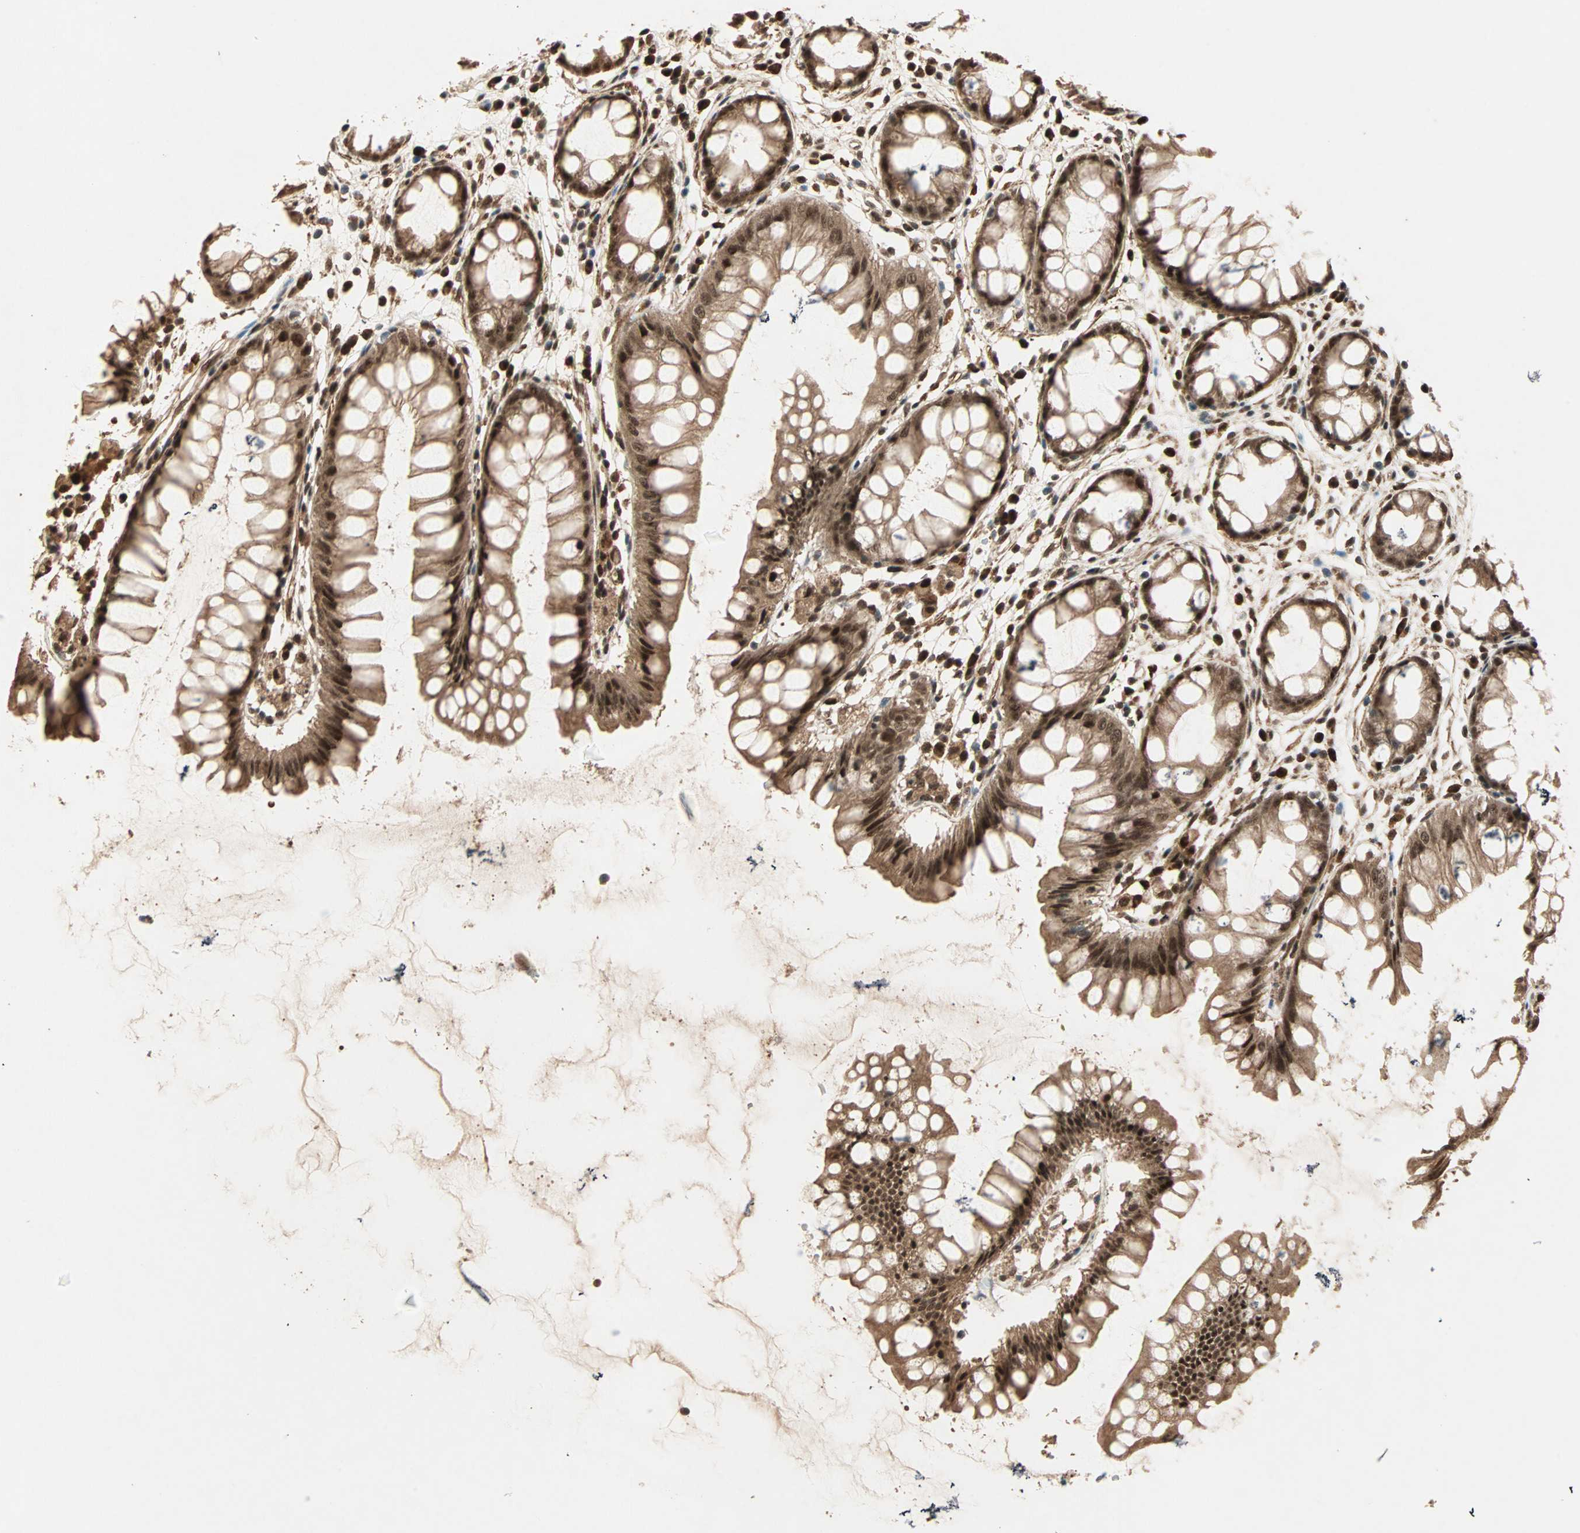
{"staining": {"intensity": "strong", "quantity": ">75%", "location": "cytoplasmic/membranous,nuclear"}, "tissue": "rectum", "cell_type": "Glandular cells", "image_type": "normal", "snomed": [{"axis": "morphology", "description": "Normal tissue, NOS"}, {"axis": "morphology", "description": "Adenocarcinoma, NOS"}, {"axis": "topography", "description": "Rectum"}], "caption": "Approximately >75% of glandular cells in unremarkable human rectum demonstrate strong cytoplasmic/membranous,nuclear protein positivity as visualized by brown immunohistochemical staining.", "gene": "ZSCAN31", "patient": {"sex": "female", "age": 65}}